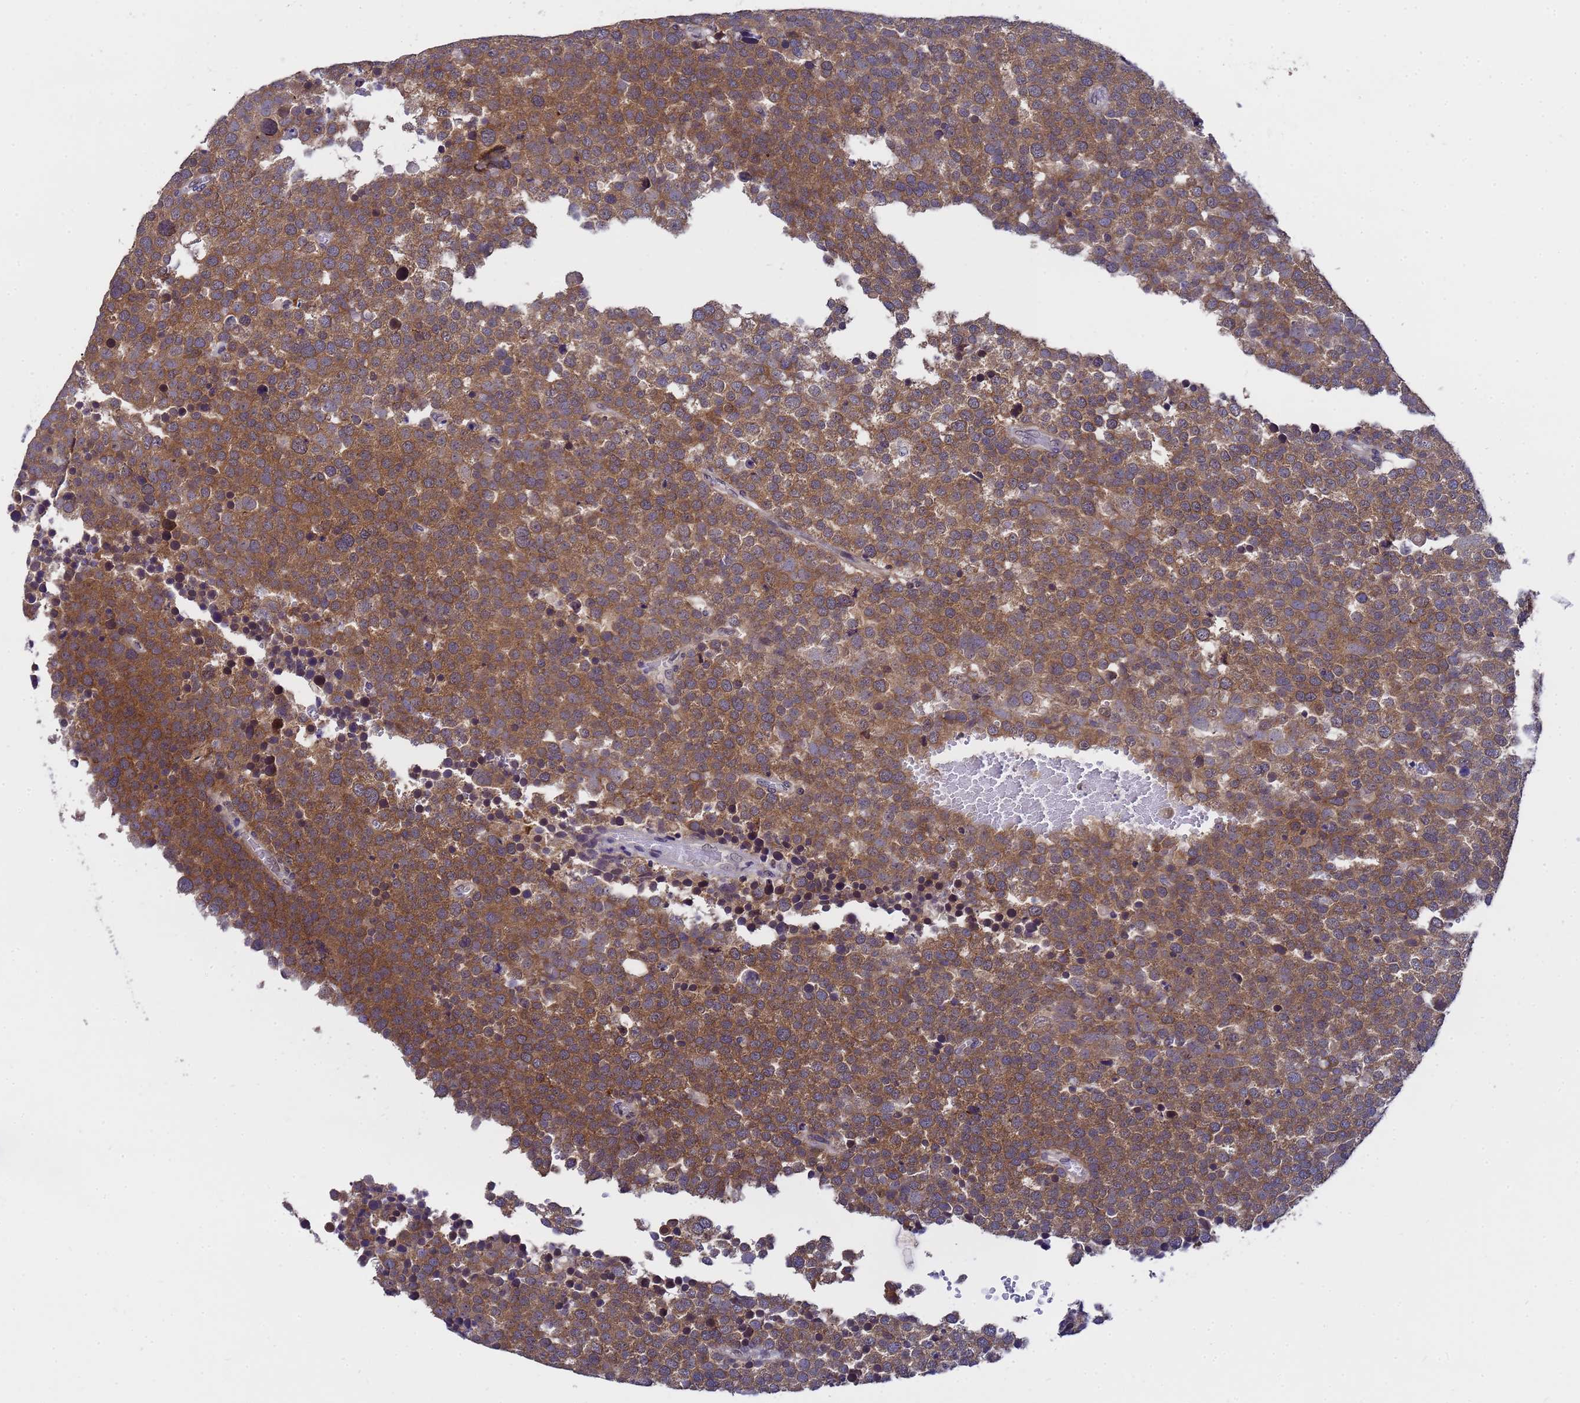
{"staining": {"intensity": "moderate", "quantity": ">75%", "location": "cytoplasmic/membranous"}, "tissue": "testis cancer", "cell_type": "Tumor cells", "image_type": "cancer", "snomed": [{"axis": "morphology", "description": "Seminoma, NOS"}, {"axis": "topography", "description": "Testis"}], "caption": "IHC image of neoplastic tissue: seminoma (testis) stained using IHC reveals medium levels of moderate protein expression localized specifically in the cytoplasmic/membranous of tumor cells, appearing as a cytoplasmic/membranous brown color.", "gene": "ANAPC13", "patient": {"sex": "male", "age": 71}}